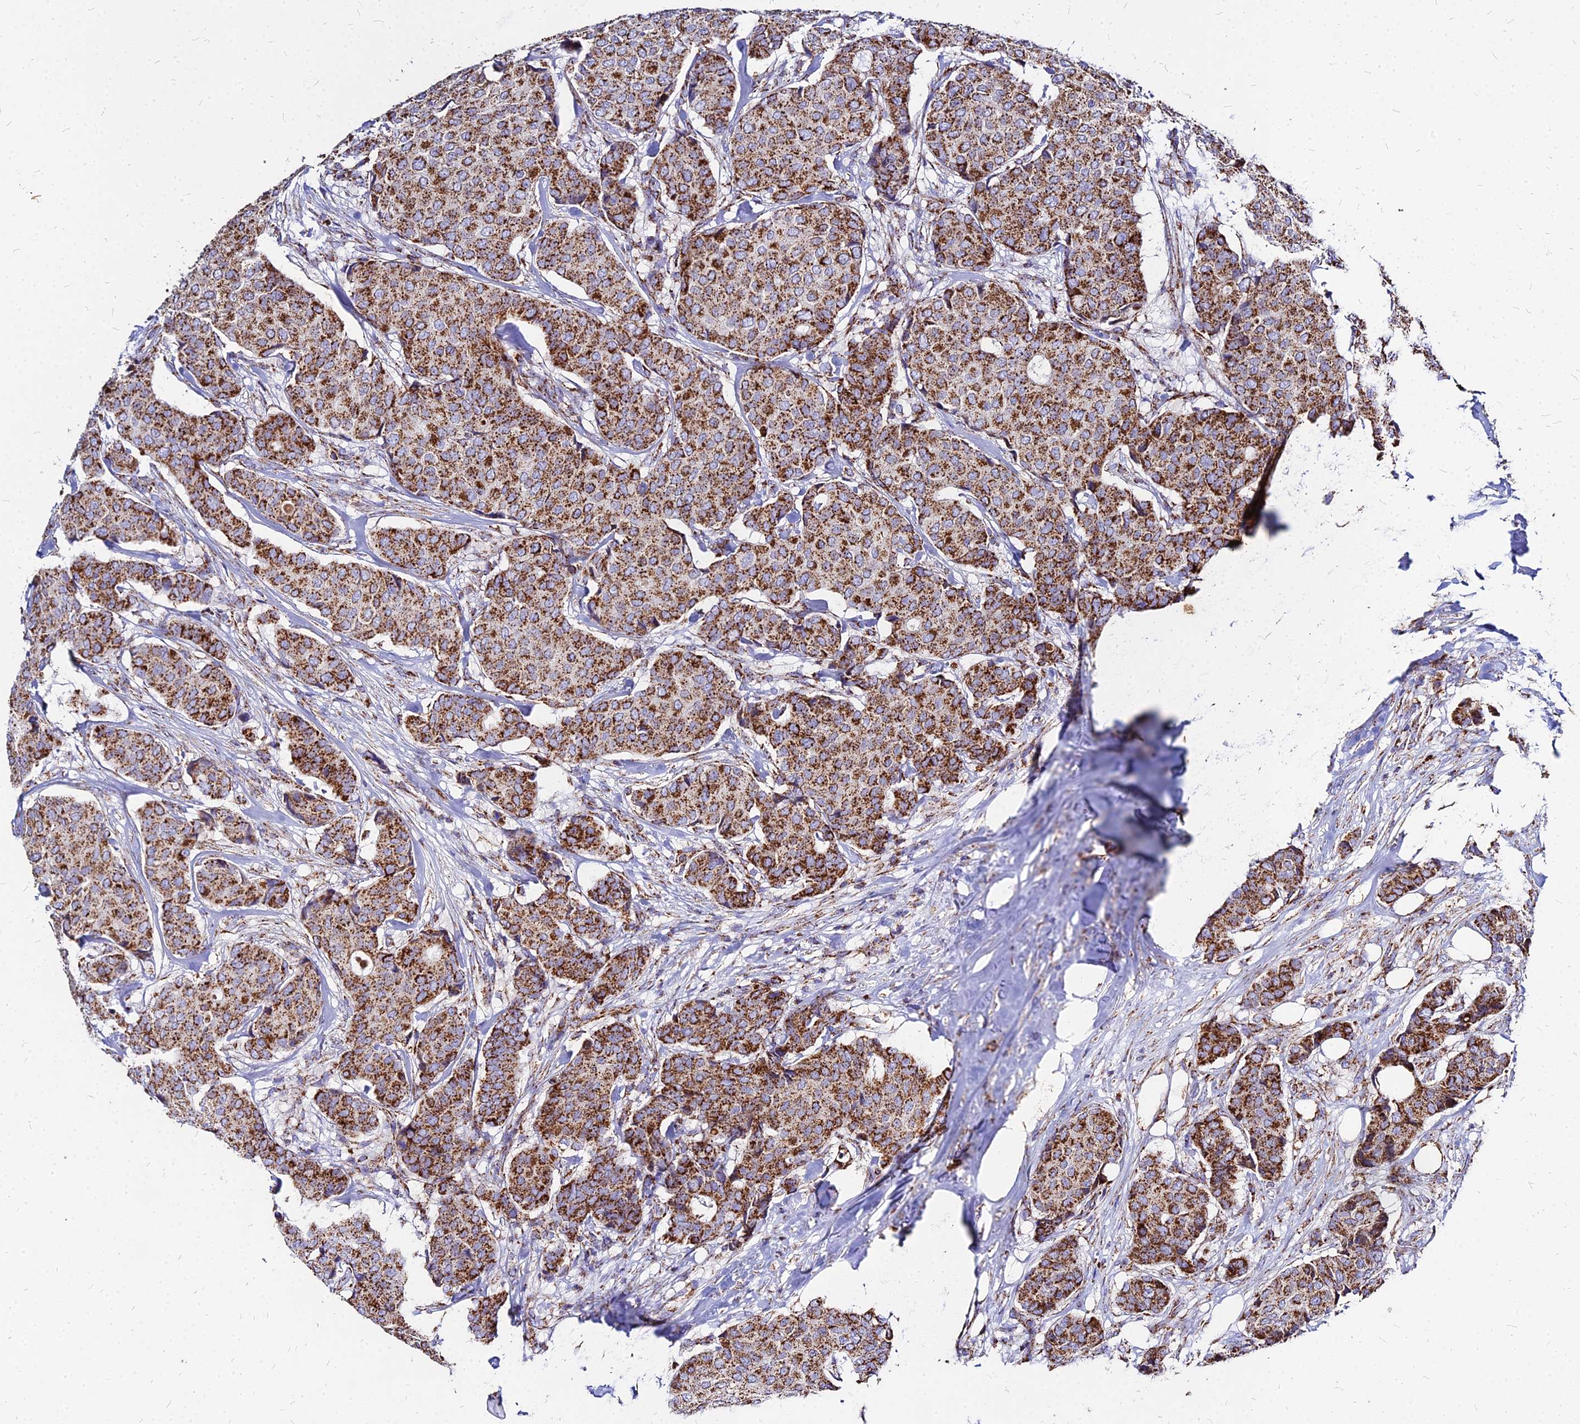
{"staining": {"intensity": "strong", "quantity": ">75%", "location": "cytoplasmic/membranous"}, "tissue": "breast cancer", "cell_type": "Tumor cells", "image_type": "cancer", "snomed": [{"axis": "morphology", "description": "Duct carcinoma"}, {"axis": "topography", "description": "Breast"}], "caption": "Strong cytoplasmic/membranous staining is identified in about >75% of tumor cells in breast cancer.", "gene": "DLD", "patient": {"sex": "female", "age": 75}}